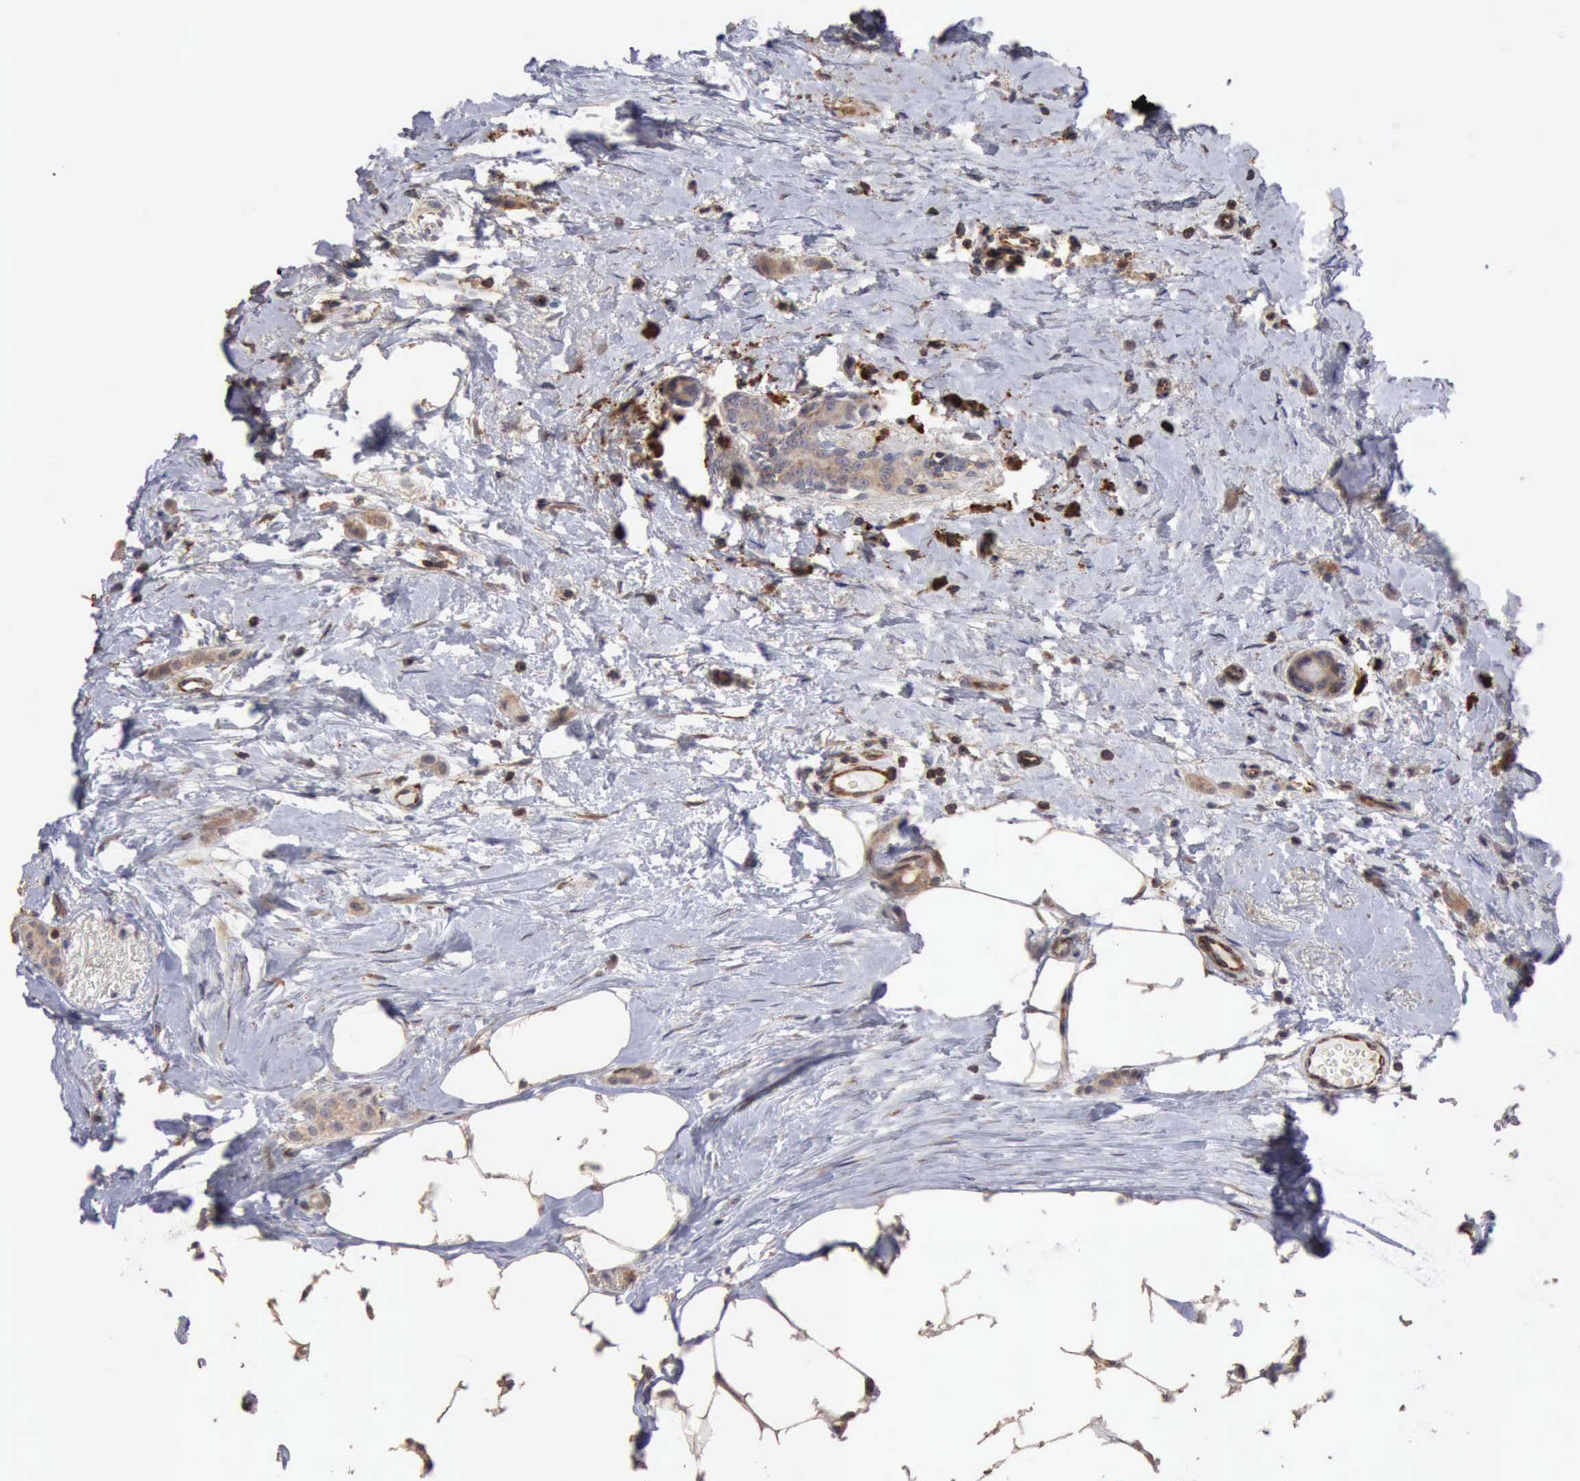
{"staining": {"intensity": "weak", "quantity": ">75%", "location": "cytoplasmic/membranous"}, "tissue": "breast cancer", "cell_type": "Tumor cells", "image_type": "cancer", "snomed": [{"axis": "morphology", "description": "Lobular carcinoma"}, {"axis": "topography", "description": "Breast"}], "caption": "Immunohistochemical staining of breast cancer displays low levels of weak cytoplasmic/membranous positivity in about >75% of tumor cells.", "gene": "GPR101", "patient": {"sex": "female", "age": 55}}